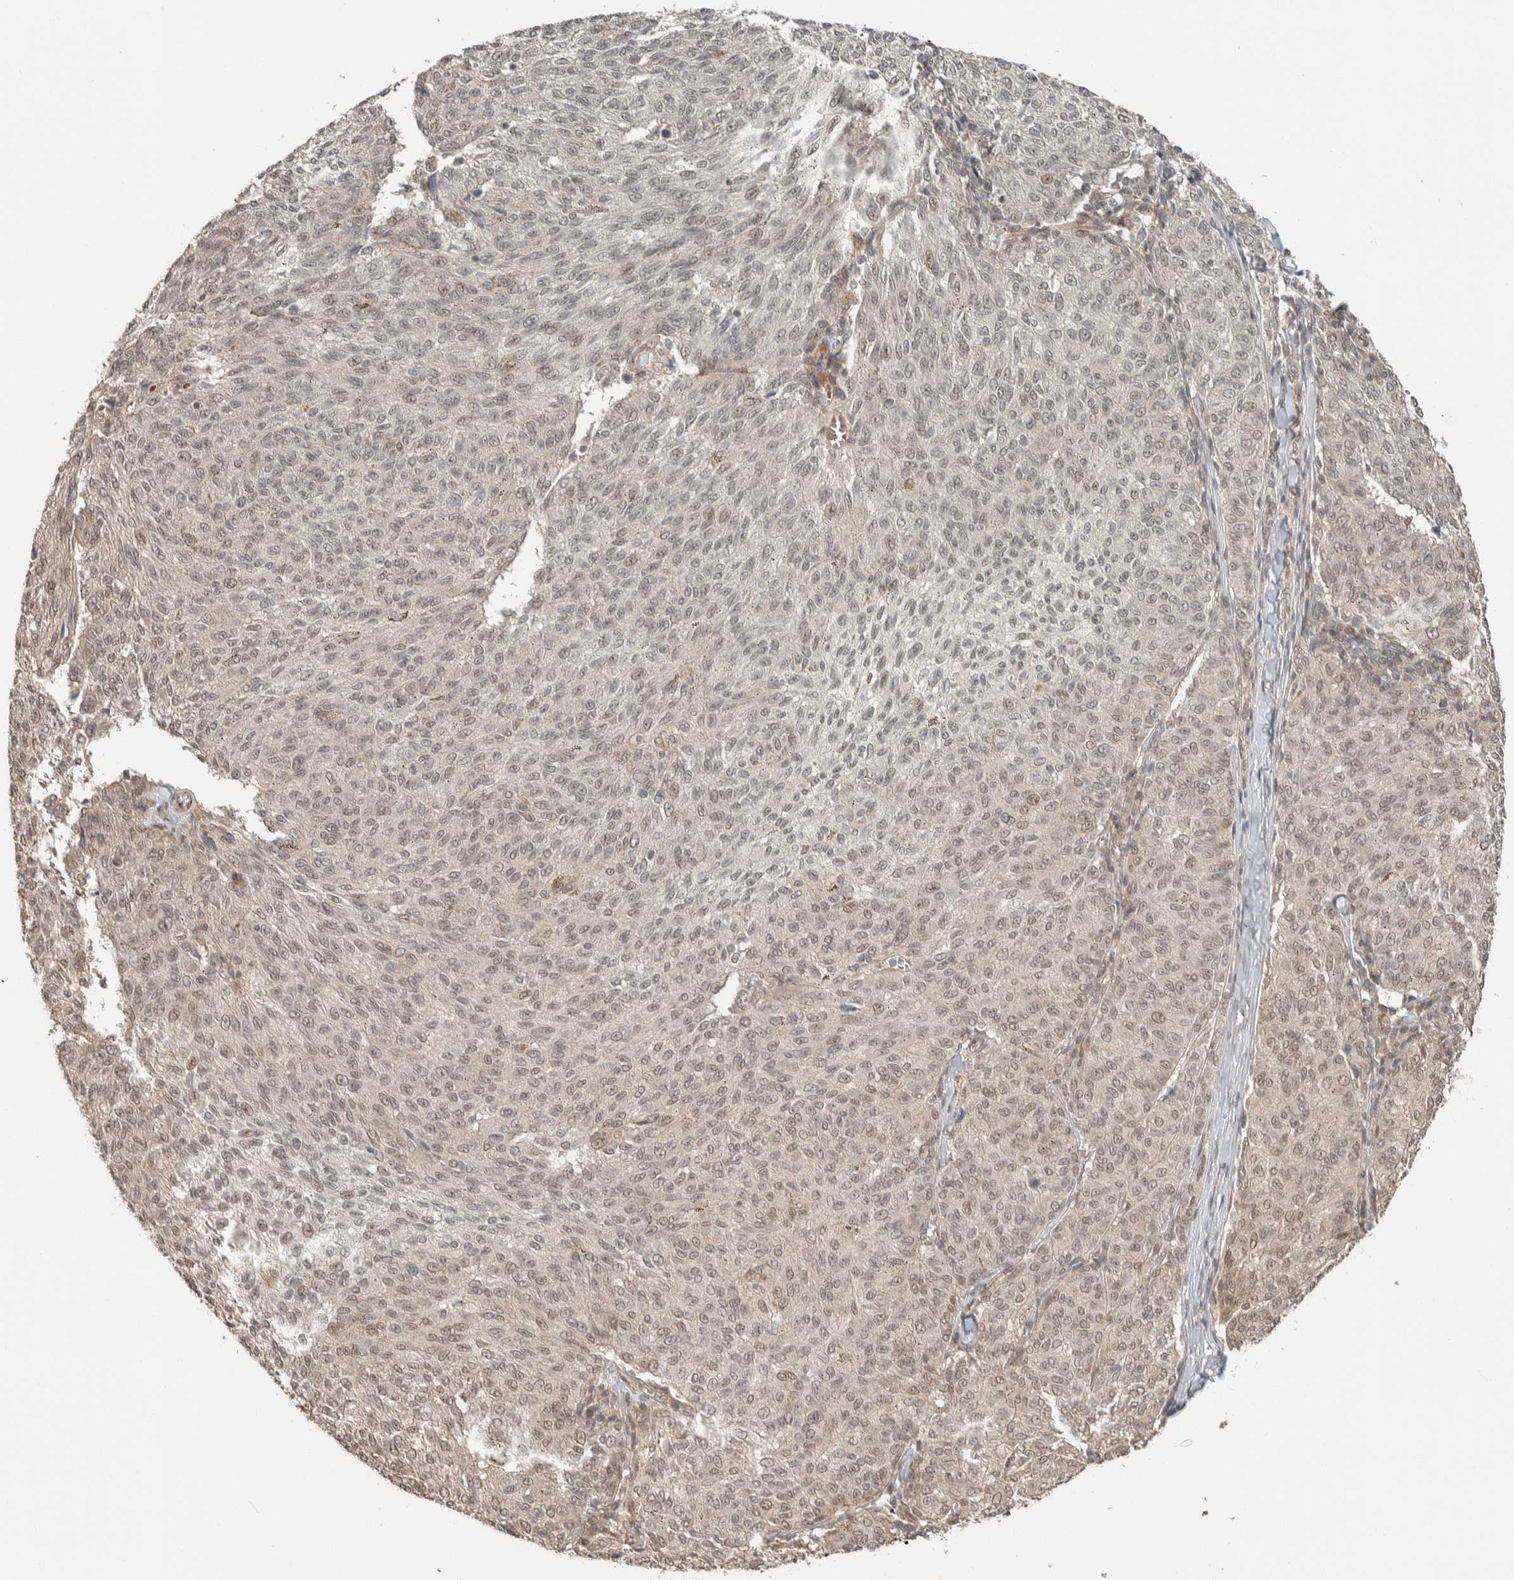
{"staining": {"intensity": "weak", "quantity": ">75%", "location": "nuclear"}, "tissue": "melanoma", "cell_type": "Tumor cells", "image_type": "cancer", "snomed": [{"axis": "morphology", "description": "Malignant melanoma, NOS"}, {"axis": "topography", "description": "Skin"}], "caption": "Weak nuclear protein expression is present in about >75% of tumor cells in malignant melanoma. The staining is performed using DAB (3,3'-diaminobenzidine) brown chromogen to label protein expression. The nuclei are counter-stained blue using hematoxylin.", "gene": "ZBTB2", "patient": {"sex": "female", "age": 72}}